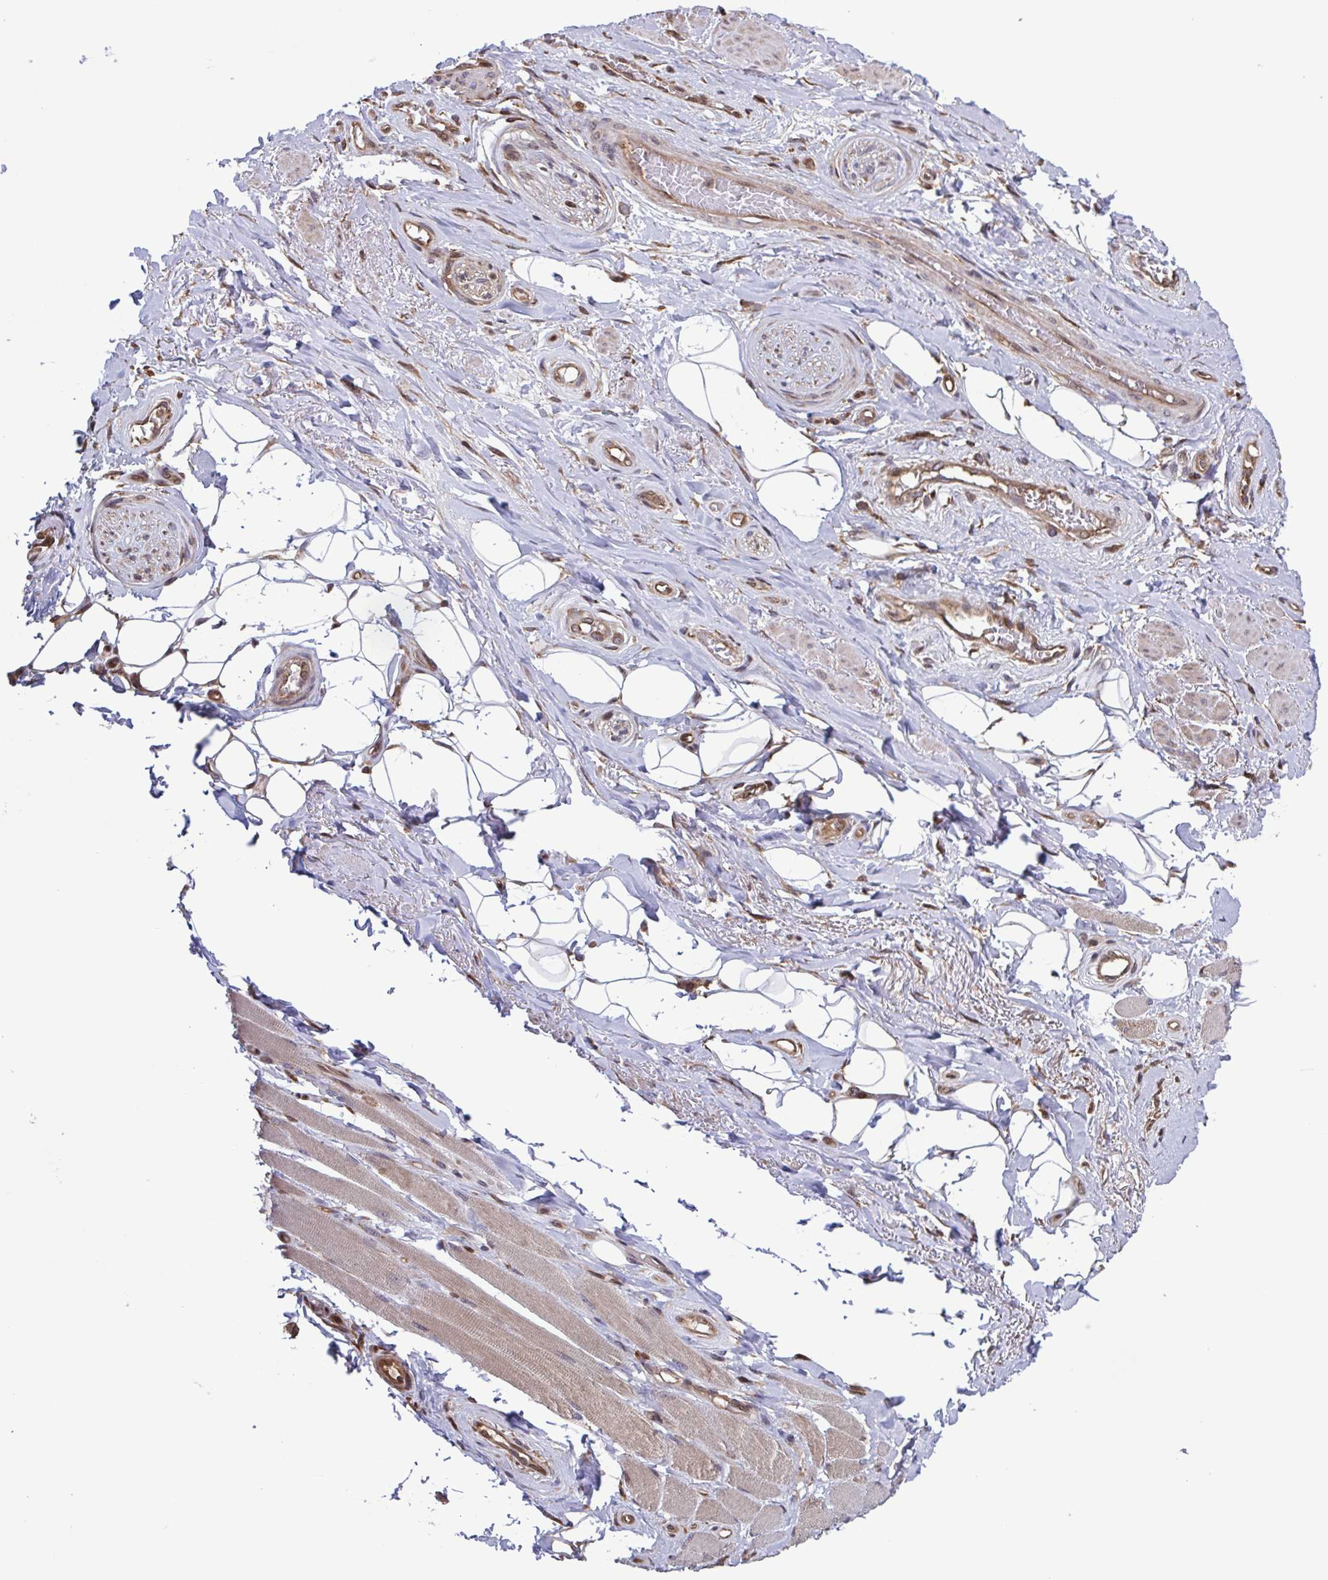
{"staining": {"intensity": "weak", "quantity": "<25%", "location": "cytoplasmic/membranous"}, "tissue": "adipose tissue", "cell_type": "Adipocytes", "image_type": "normal", "snomed": [{"axis": "morphology", "description": "Normal tissue, NOS"}, {"axis": "topography", "description": "Anal"}, {"axis": "topography", "description": "Peripheral nerve tissue"}], "caption": "Adipocytes are negative for protein expression in benign human adipose tissue.", "gene": "SEC63", "patient": {"sex": "male", "age": 53}}